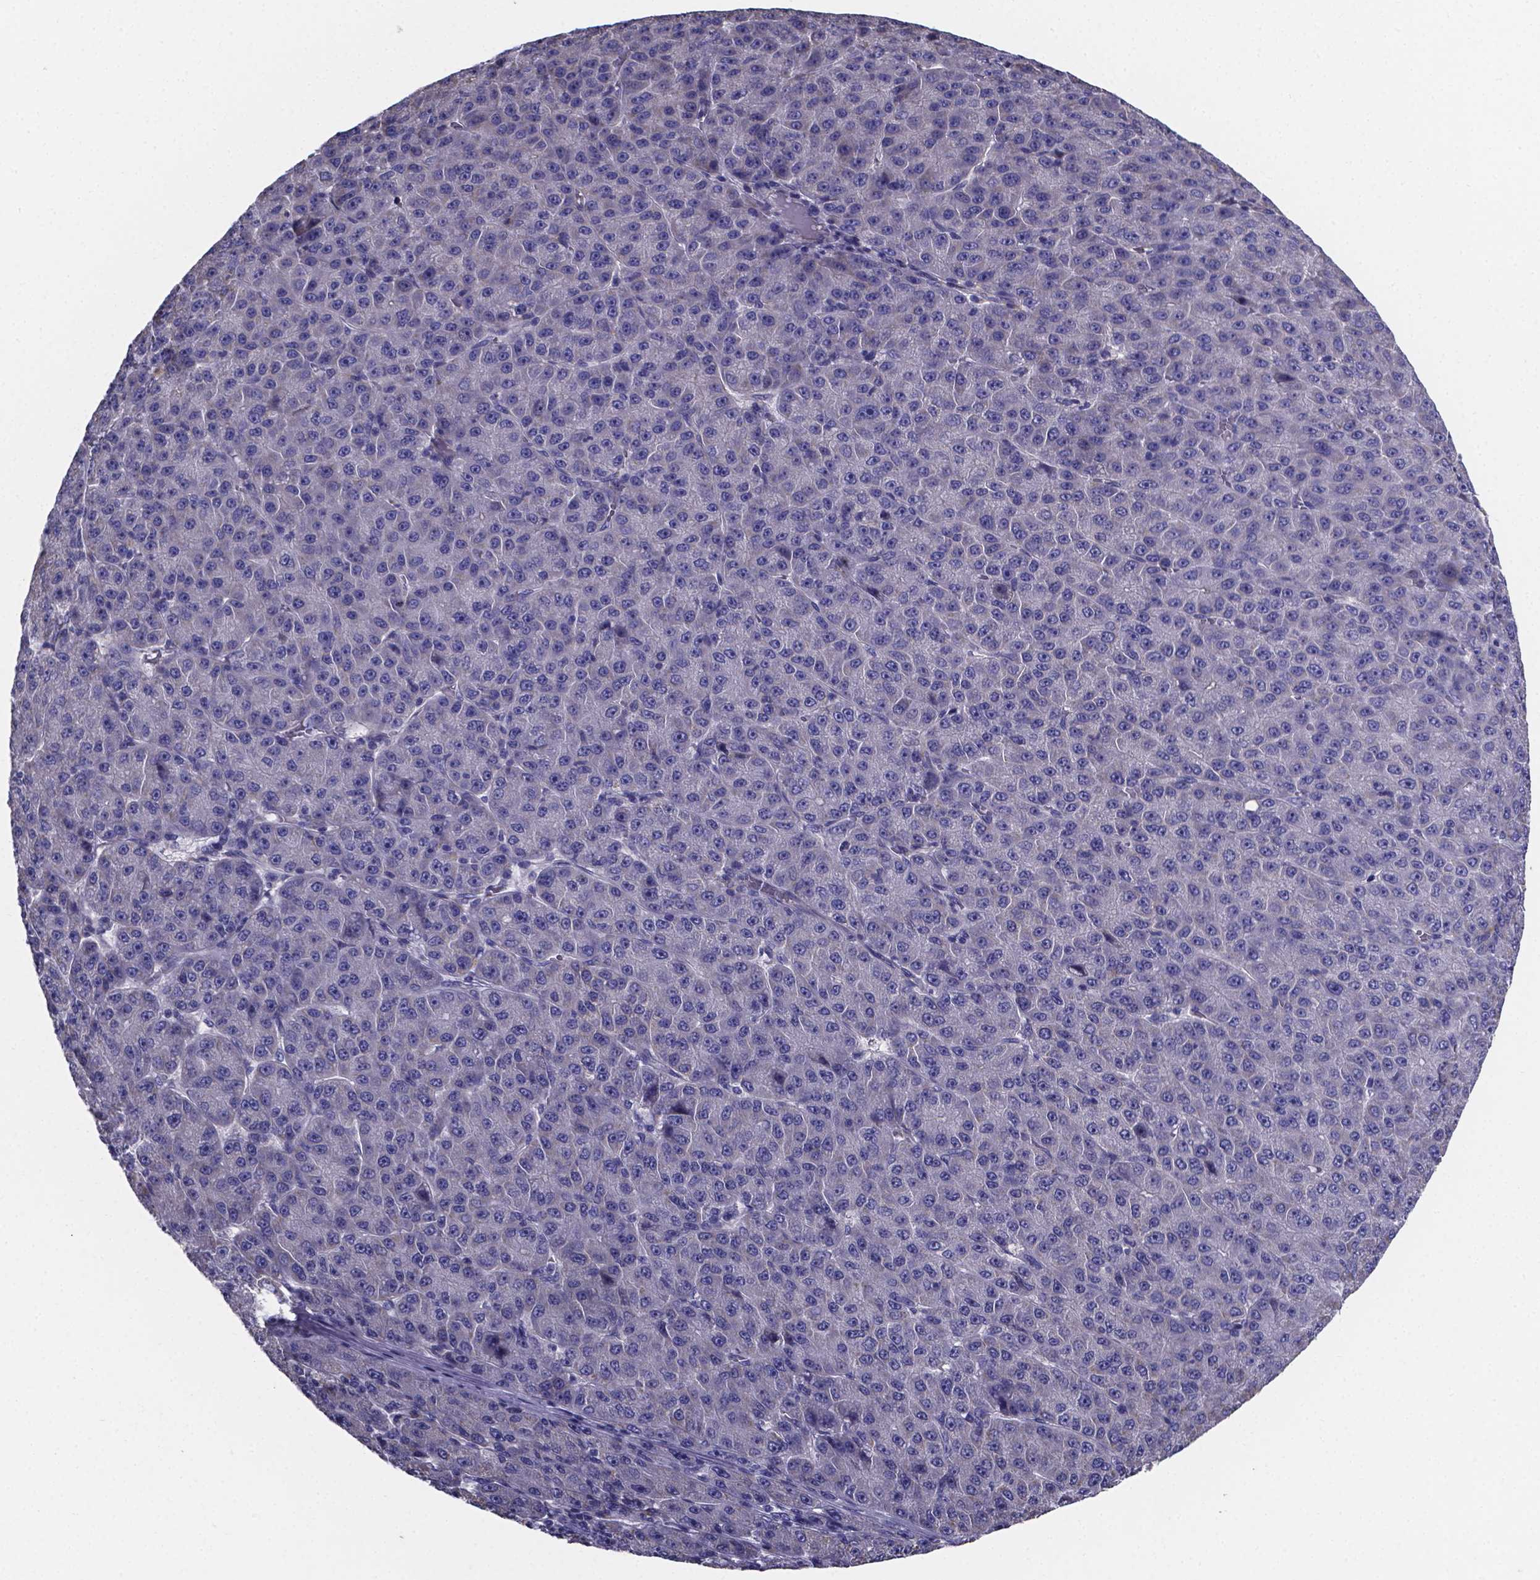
{"staining": {"intensity": "negative", "quantity": "none", "location": "none"}, "tissue": "liver cancer", "cell_type": "Tumor cells", "image_type": "cancer", "snomed": [{"axis": "morphology", "description": "Carcinoma, Hepatocellular, NOS"}, {"axis": "topography", "description": "Liver"}], "caption": "IHC histopathology image of liver hepatocellular carcinoma stained for a protein (brown), which shows no staining in tumor cells.", "gene": "SFRP4", "patient": {"sex": "male", "age": 67}}